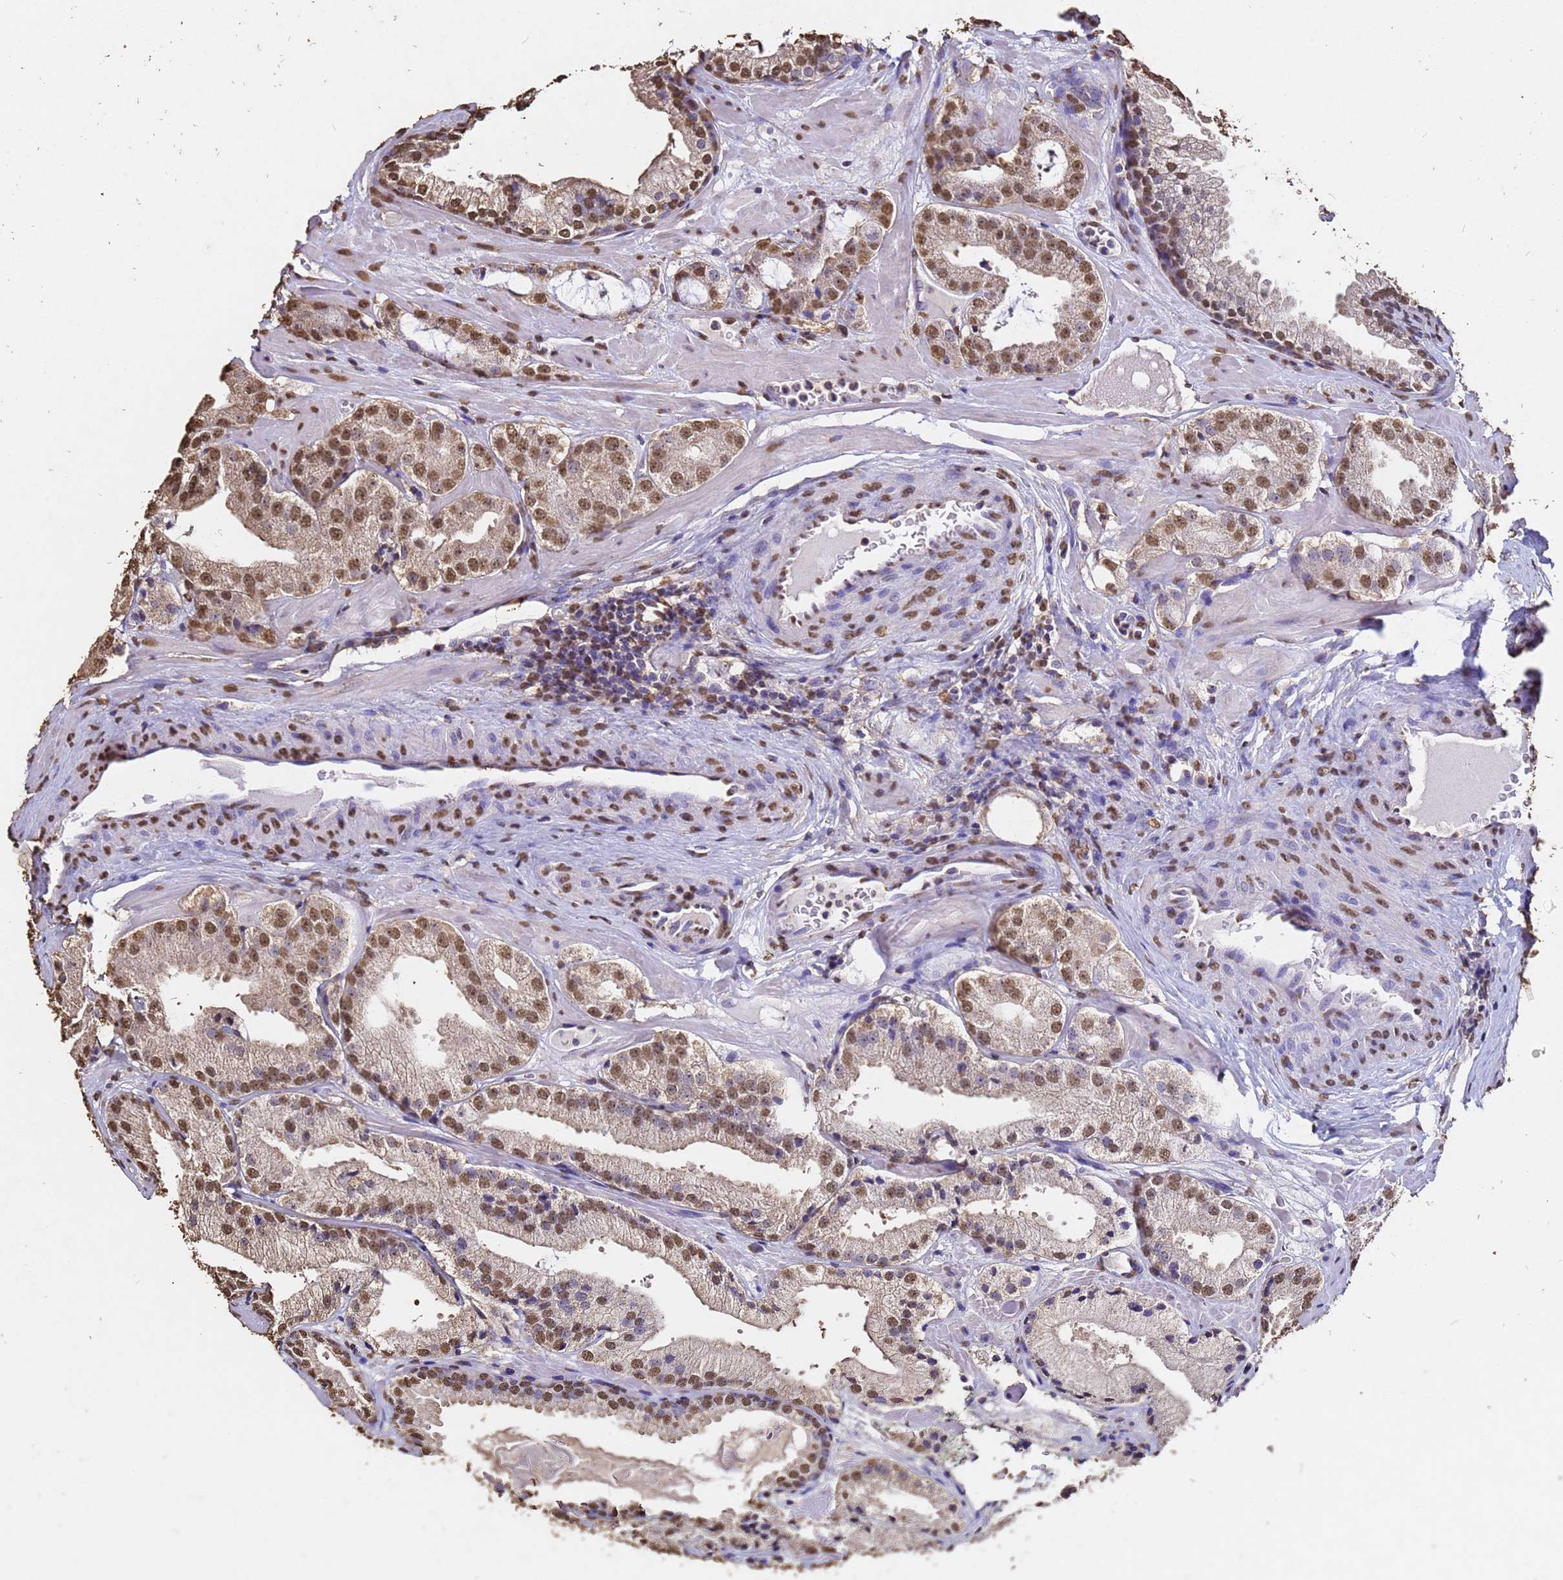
{"staining": {"intensity": "moderate", "quantity": ">75%", "location": "nuclear"}, "tissue": "prostate cancer", "cell_type": "Tumor cells", "image_type": "cancer", "snomed": [{"axis": "morphology", "description": "Adenocarcinoma, Low grade"}, {"axis": "topography", "description": "Prostate"}], "caption": "Immunohistochemistry of prostate cancer (adenocarcinoma (low-grade)) reveals medium levels of moderate nuclear positivity in about >75% of tumor cells.", "gene": "MYOCD", "patient": {"sex": "male", "age": 60}}